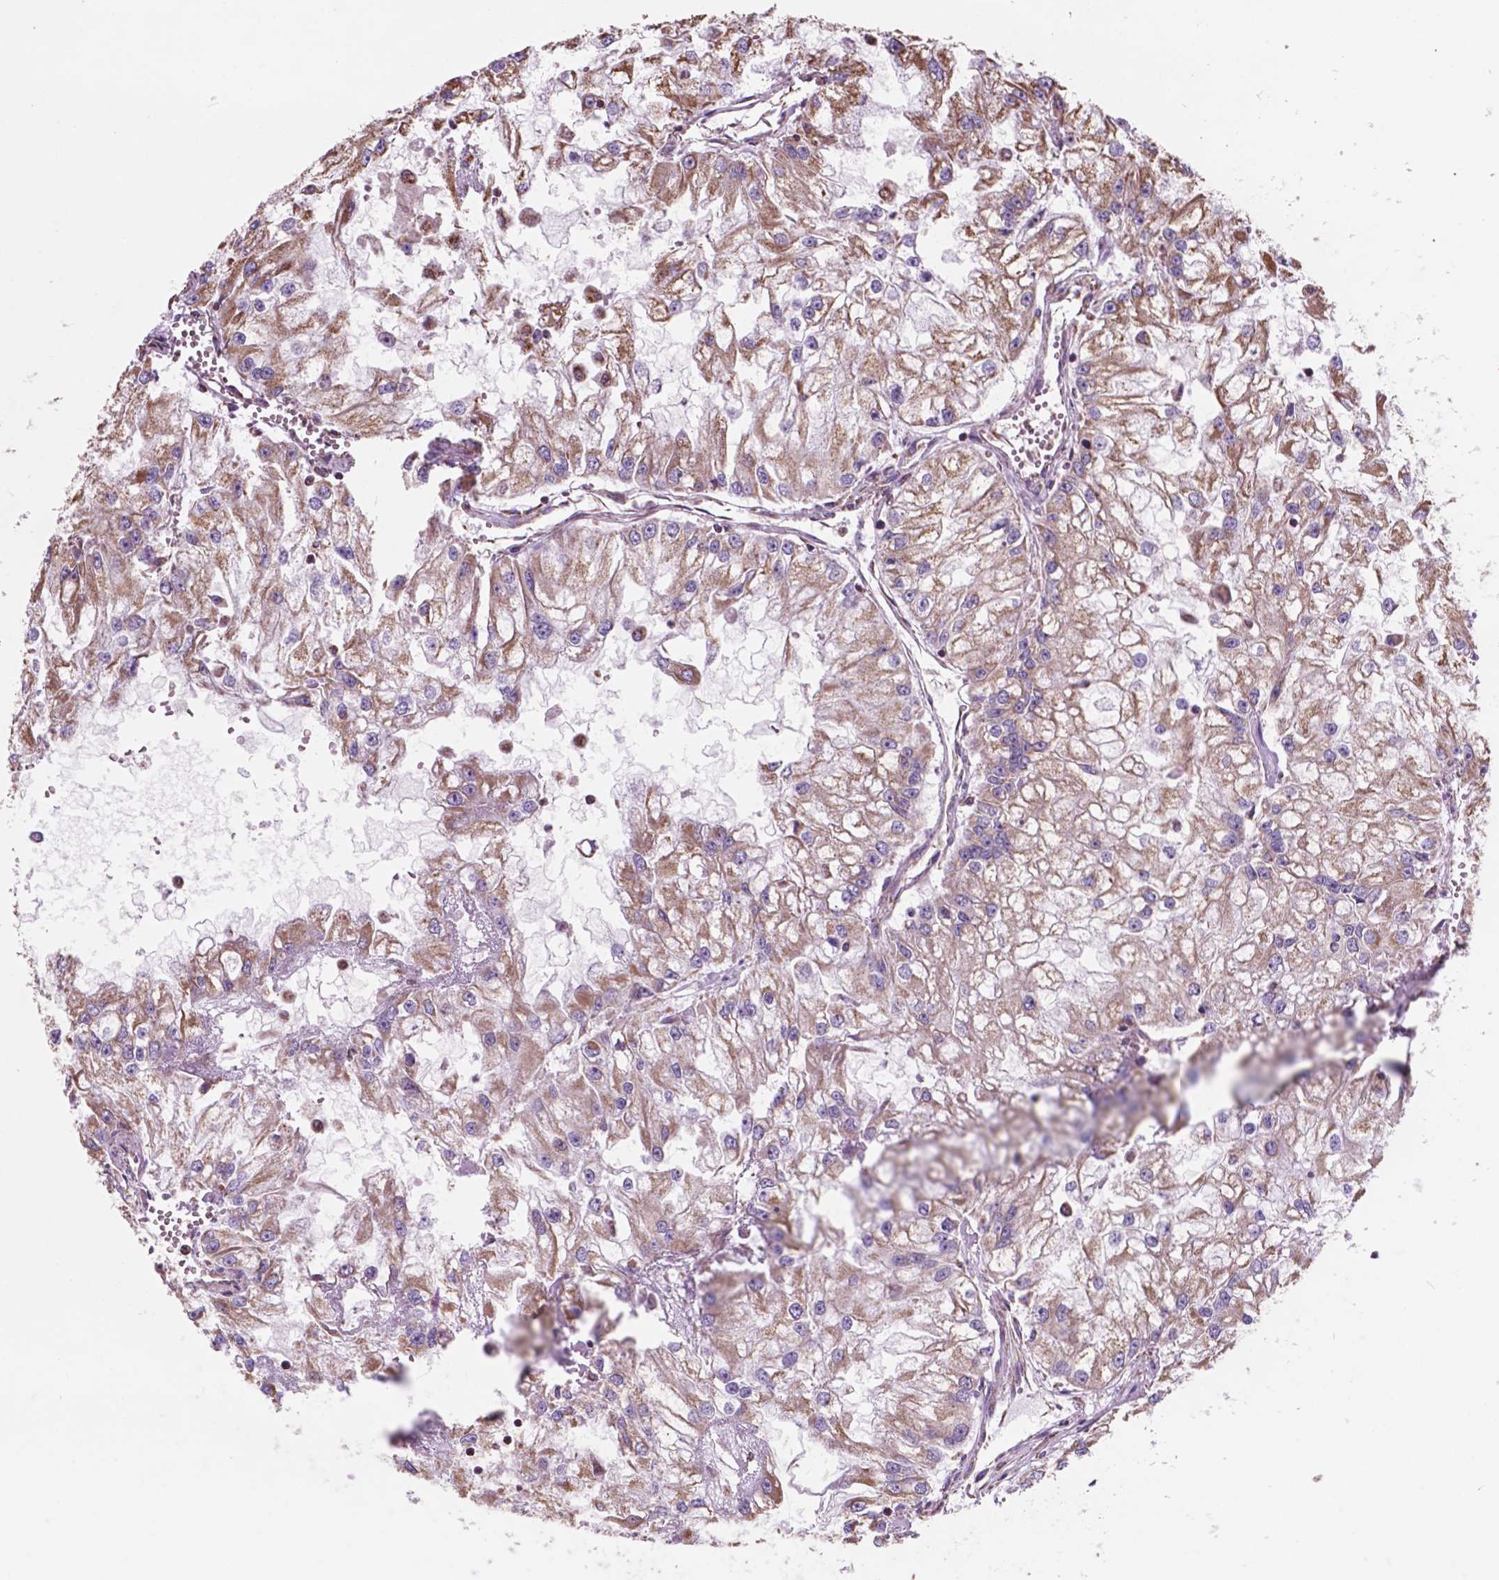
{"staining": {"intensity": "weak", "quantity": ">75%", "location": "cytoplasmic/membranous"}, "tissue": "renal cancer", "cell_type": "Tumor cells", "image_type": "cancer", "snomed": [{"axis": "morphology", "description": "Adenocarcinoma, NOS"}, {"axis": "topography", "description": "Kidney"}], "caption": "Renal cancer stained with IHC exhibits weak cytoplasmic/membranous positivity in approximately >75% of tumor cells. (DAB = brown stain, brightfield microscopy at high magnification).", "gene": "SCOC", "patient": {"sex": "male", "age": 59}}